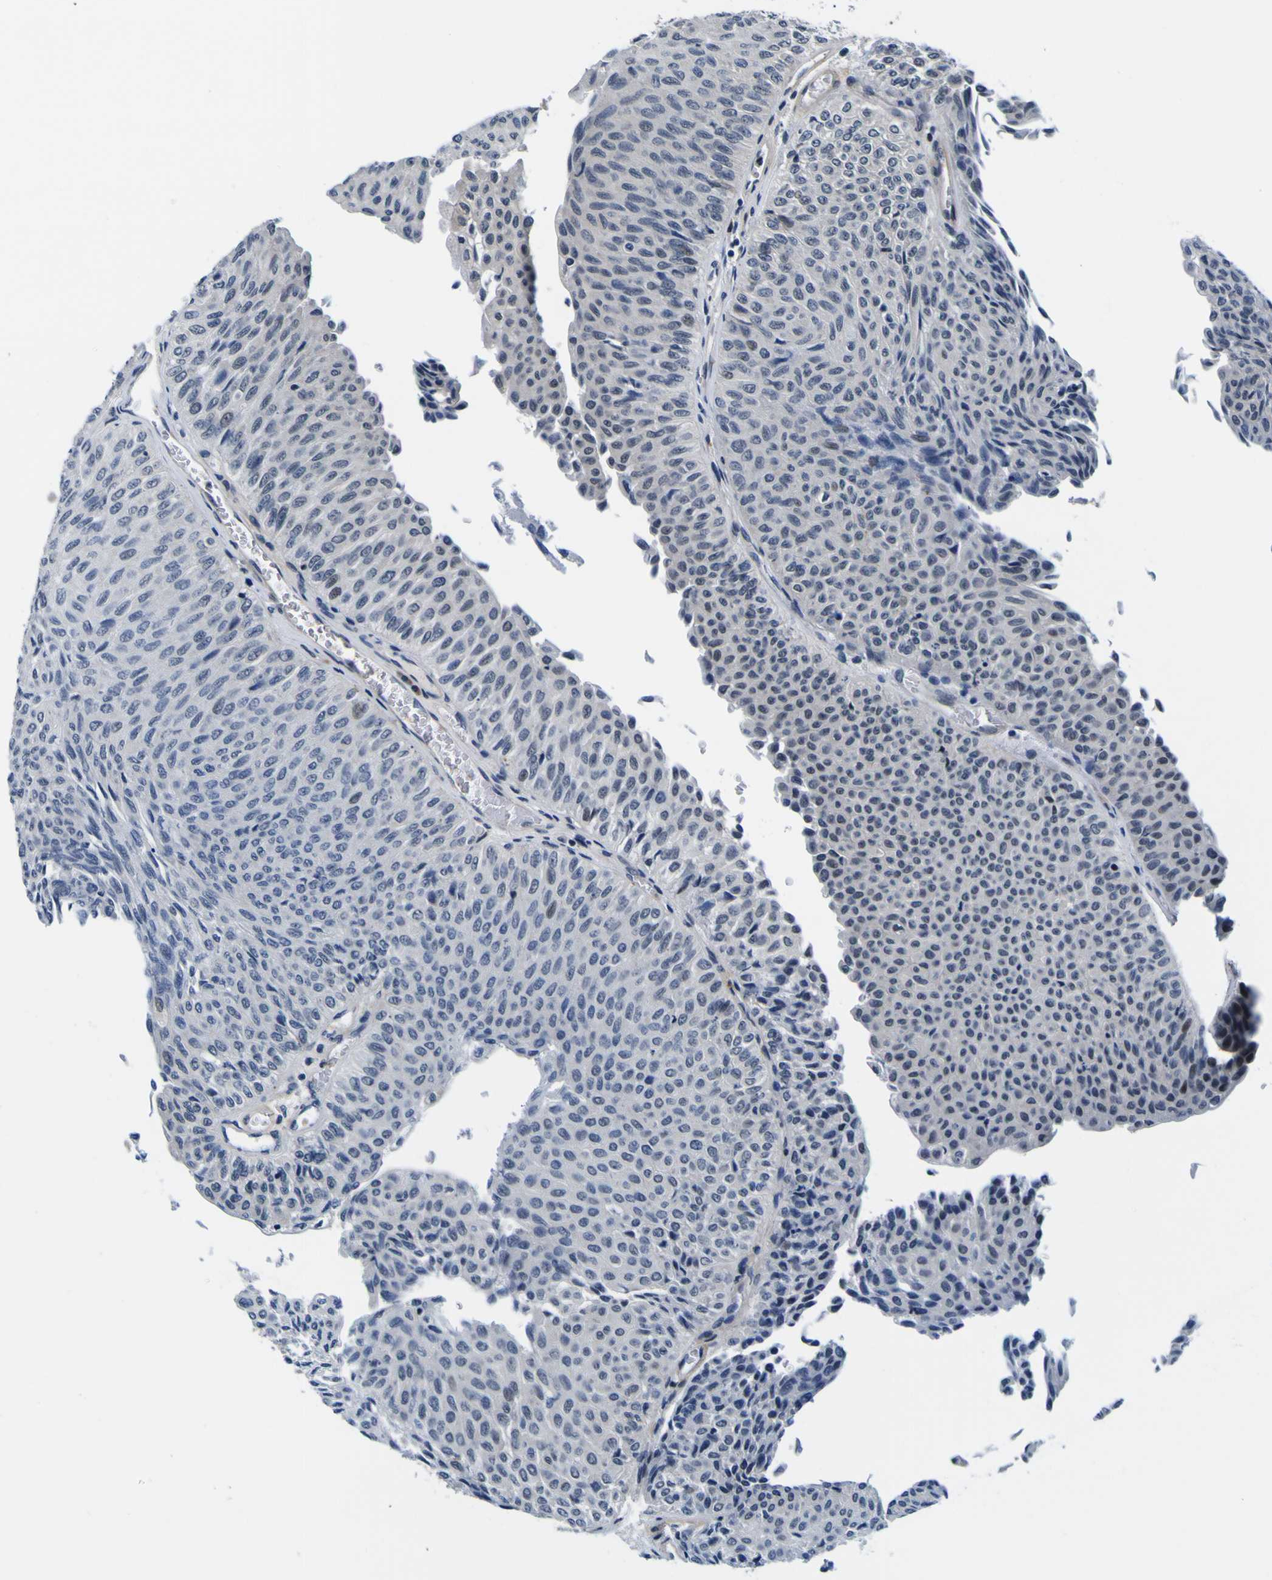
{"staining": {"intensity": "negative", "quantity": "none", "location": "none"}, "tissue": "urothelial cancer", "cell_type": "Tumor cells", "image_type": "cancer", "snomed": [{"axis": "morphology", "description": "Urothelial carcinoma, High grade"}, {"axis": "topography", "description": "Urinary bladder"}], "caption": "A photomicrograph of human urothelial carcinoma (high-grade) is negative for staining in tumor cells. (DAB immunohistochemistry (IHC) with hematoxylin counter stain).", "gene": "POSTN", "patient": {"sex": "male", "age": 74}}